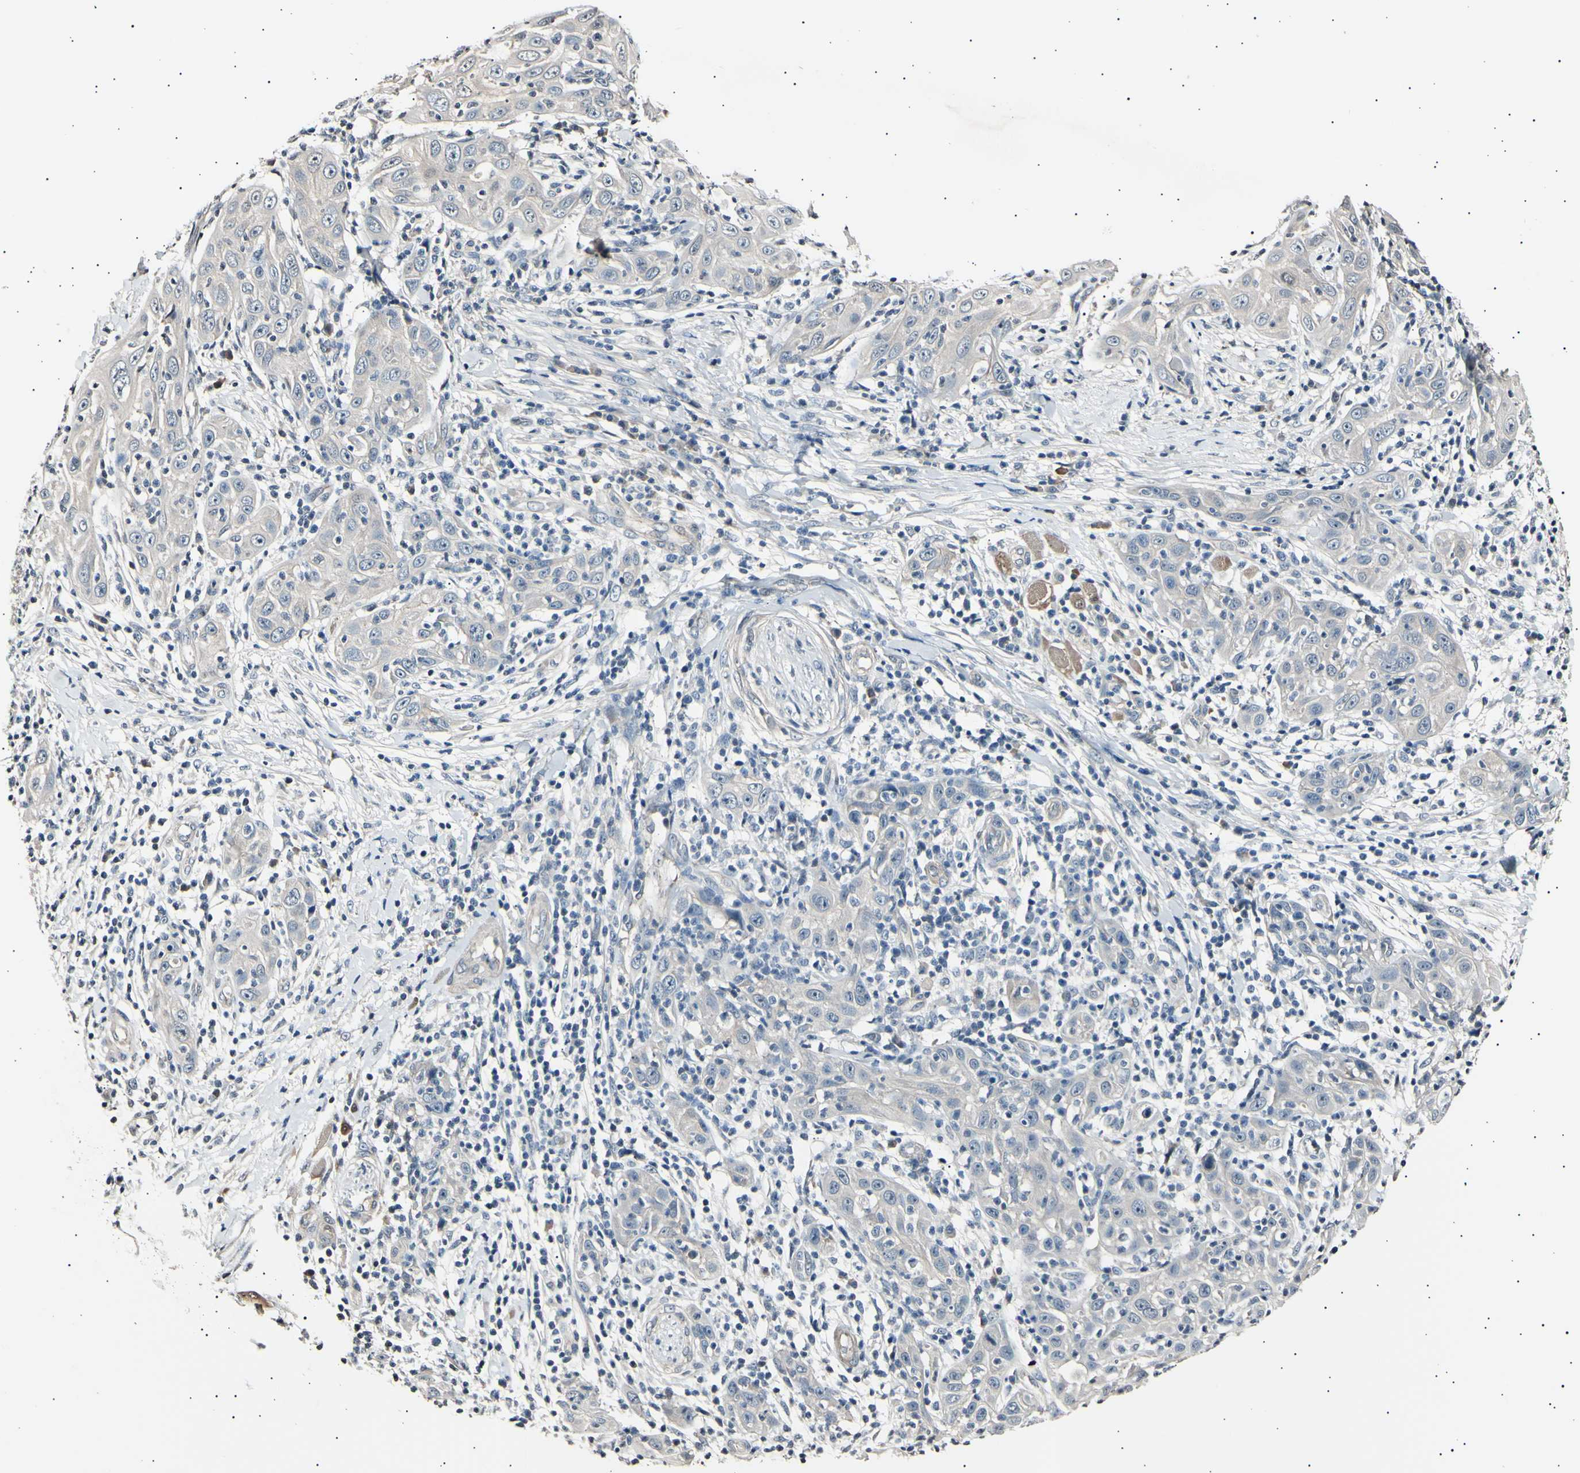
{"staining": {"intensity": "negative", "quantity": "none", "location": "none"}, "tissue": "skin cancer", "cell_type": "Tumor cells", "image_type": "cancer", "snomed": [{"axis": "morphology", "description": "Squamous cell carcinoma, NOS"}, {"axis": "topography", "description": "Skin"}], "caption": "High magnification brightfield microscopy of skin cancer stained with DAB (brown) and counterstained with hematoxylin (blue): tumor cells show no significant staining.", "gene": "AK1", "patient": {"sex": "female", "age": 88}}